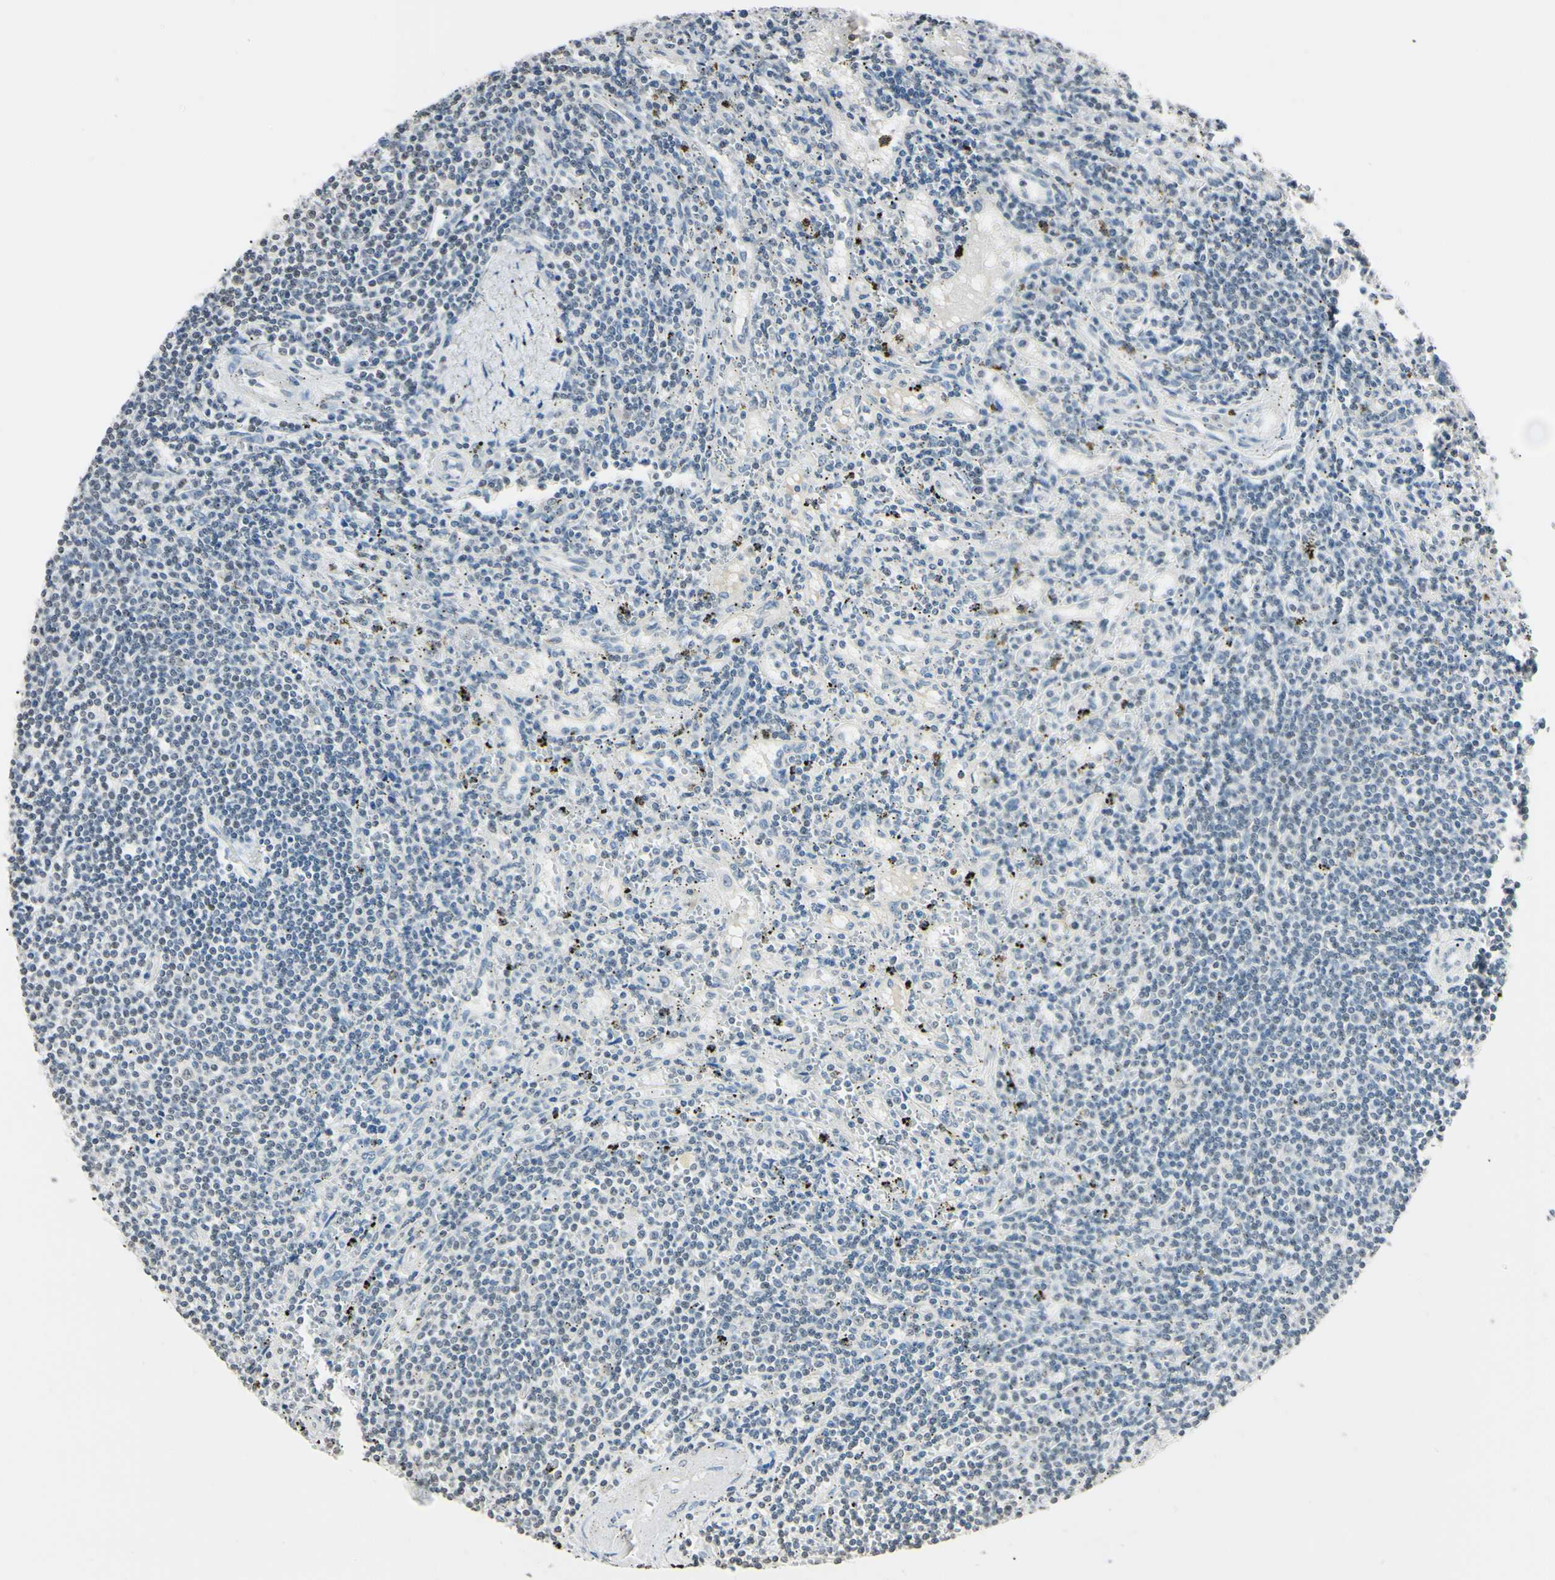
{"staining": {"intensity": "negative", "quantity": "none", "location": "none"}, "tissue": "lymphoma", "cell_type": "Tumor cells", "image_type": "cancer", "snomed": [{"axis": "morphology", "description": "Malignant lymphoma, non-Hodgkin's type, Low grade"}, {"axis": "topography", "description": "Spleen"}], "caption": "Immunohistochemistry of human lymphoma displays no positivity in tumor cells.", "gene": "CDC45", "patient": {"sex": "male", "age": 76}}